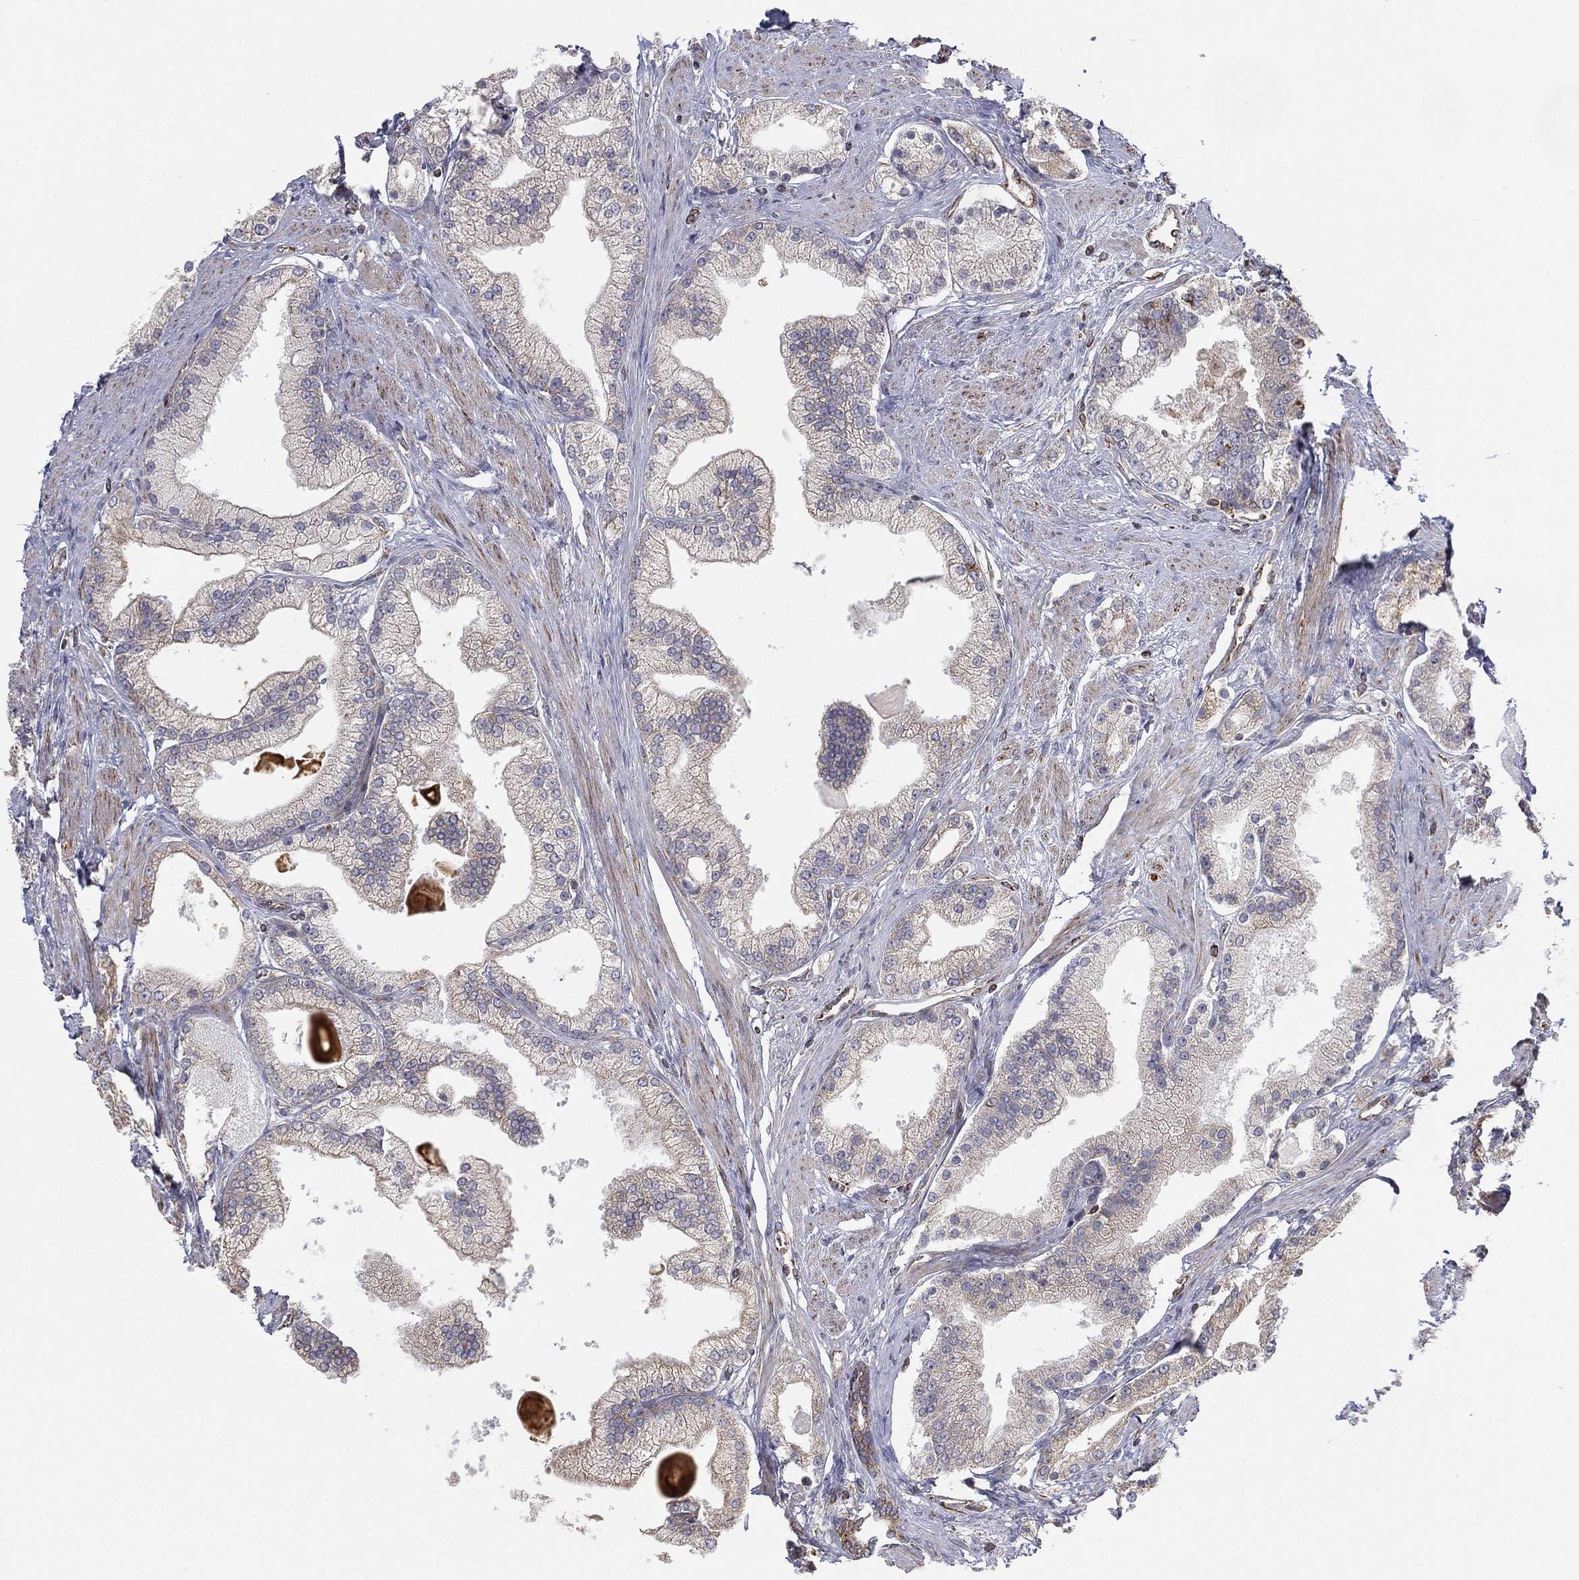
{"staining": {"intensity": "weak", "quantity": "25%-75%", "location": "cytoplasmic/membranous"}, "tissue": "prostate cancer", "cell_type": "Tumor cells", "image_type": "cancer", "snomed": [{"axis": "morphology", "description": "Adenocarcinoma, NOS"}, {"axis": "topography", "description": "Prostate and seminal vesicle, NOS"}, {"axis": "topography", "description": "Prostate"}], "caption": "This is a photomicrograph of immunohistochemistry staining of prostate cancer, which shows weak positivity in the cytoplasmic/membranous of tumor cells.", "gene": "CYB5B", "patient": {"sex": "male", "age": 67}}